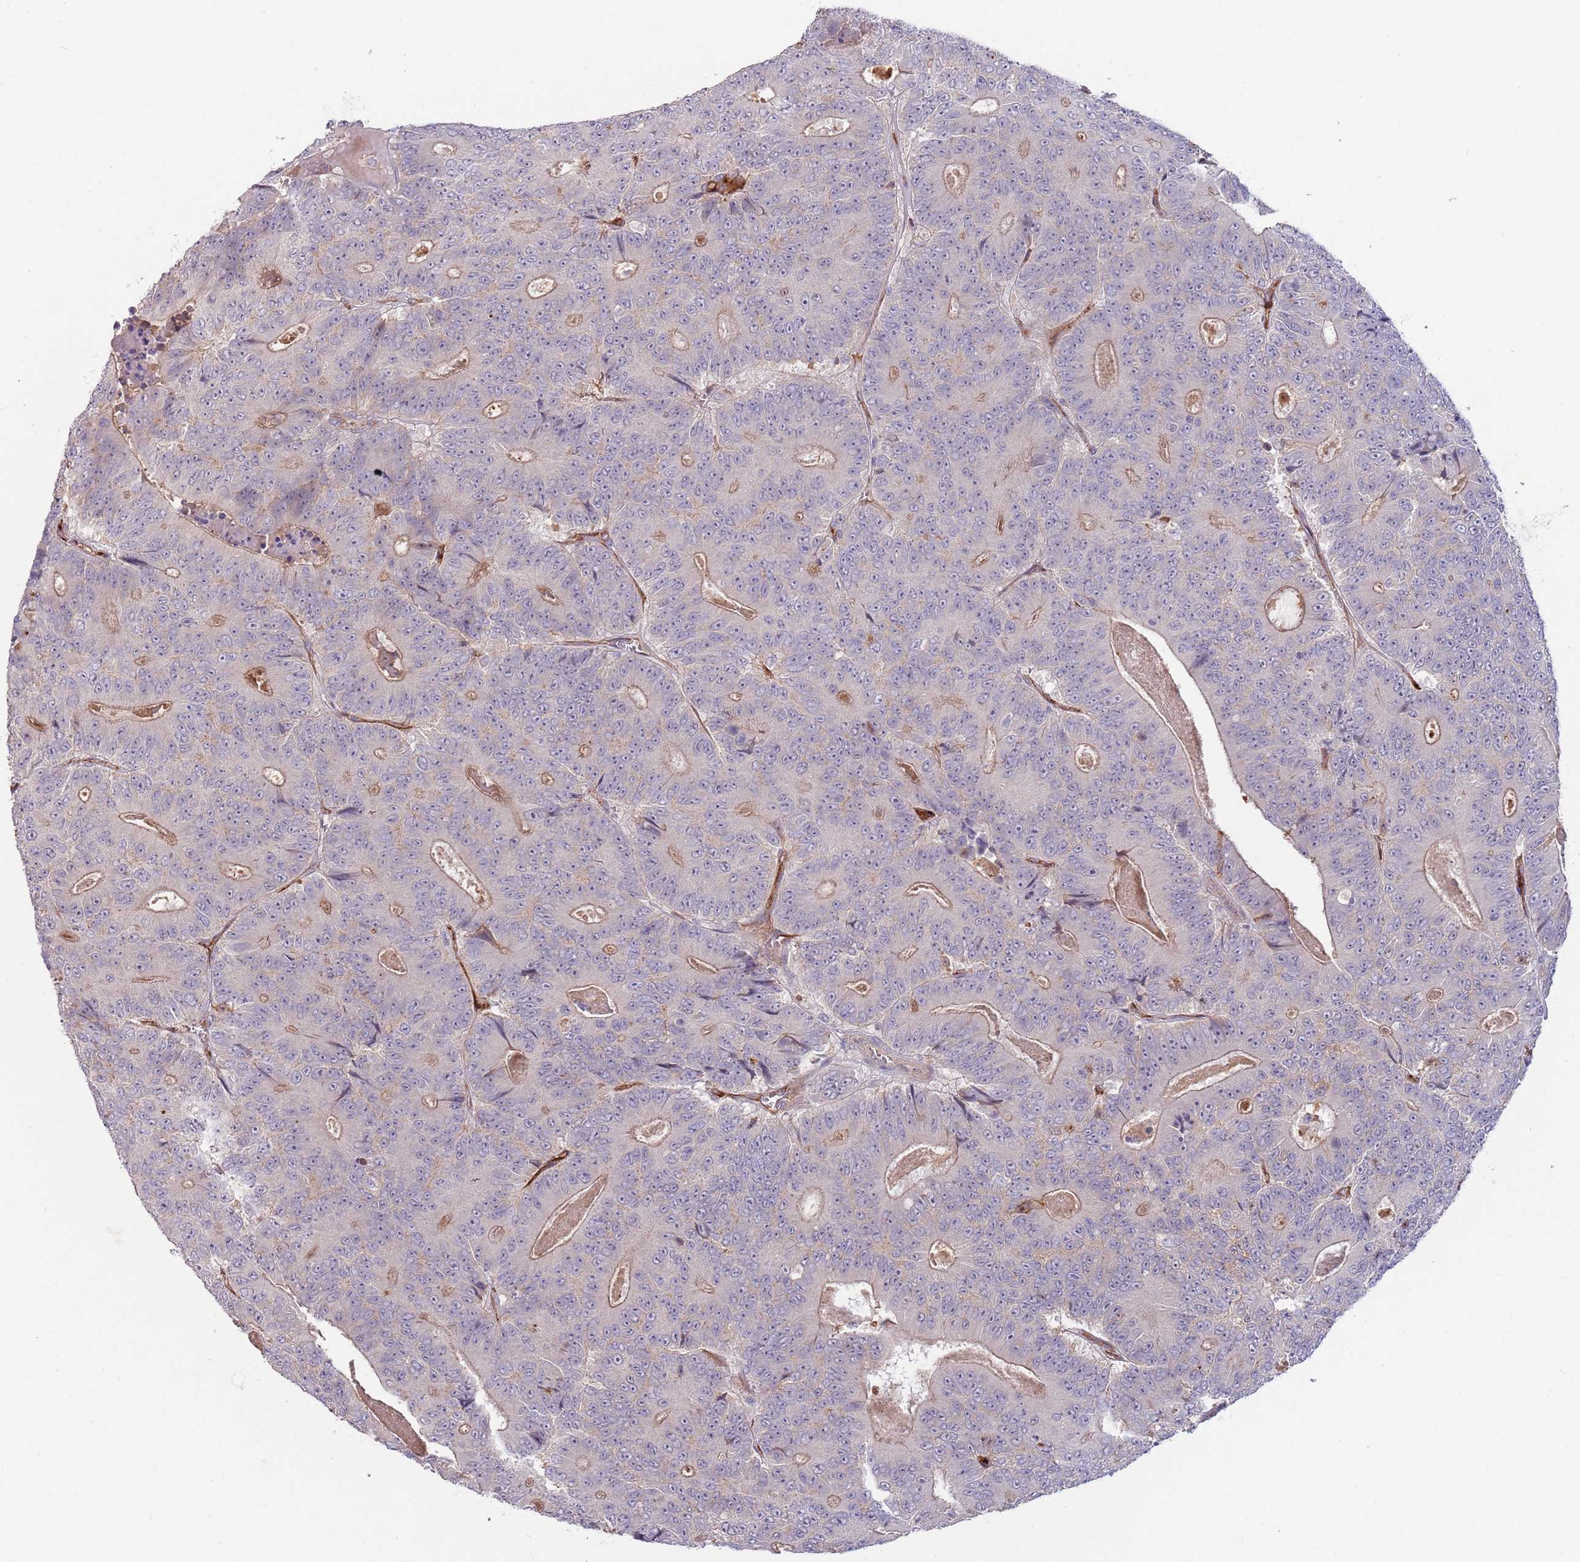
{"staining": {"intensity": "moderate", "quantity": "<25%", "location": "cytoplasmic/membranous"}, "tissue": "colorectal cancer", "cell_type": "Tumor cells", "image_type": "cancer", "snomed": [{"axis": "morphology", "description": "Adenocarcinoma, NOS"}, {"axis": "topography", "description": "Colon"}], "caption": "A brown stain highlights moderate cytoplasmic/membranous positivity of a protein in human colorectal adenocarcinoma tumor cells.", "gene": "SAV1", "patient": {"sex": "male", "age": 83}}